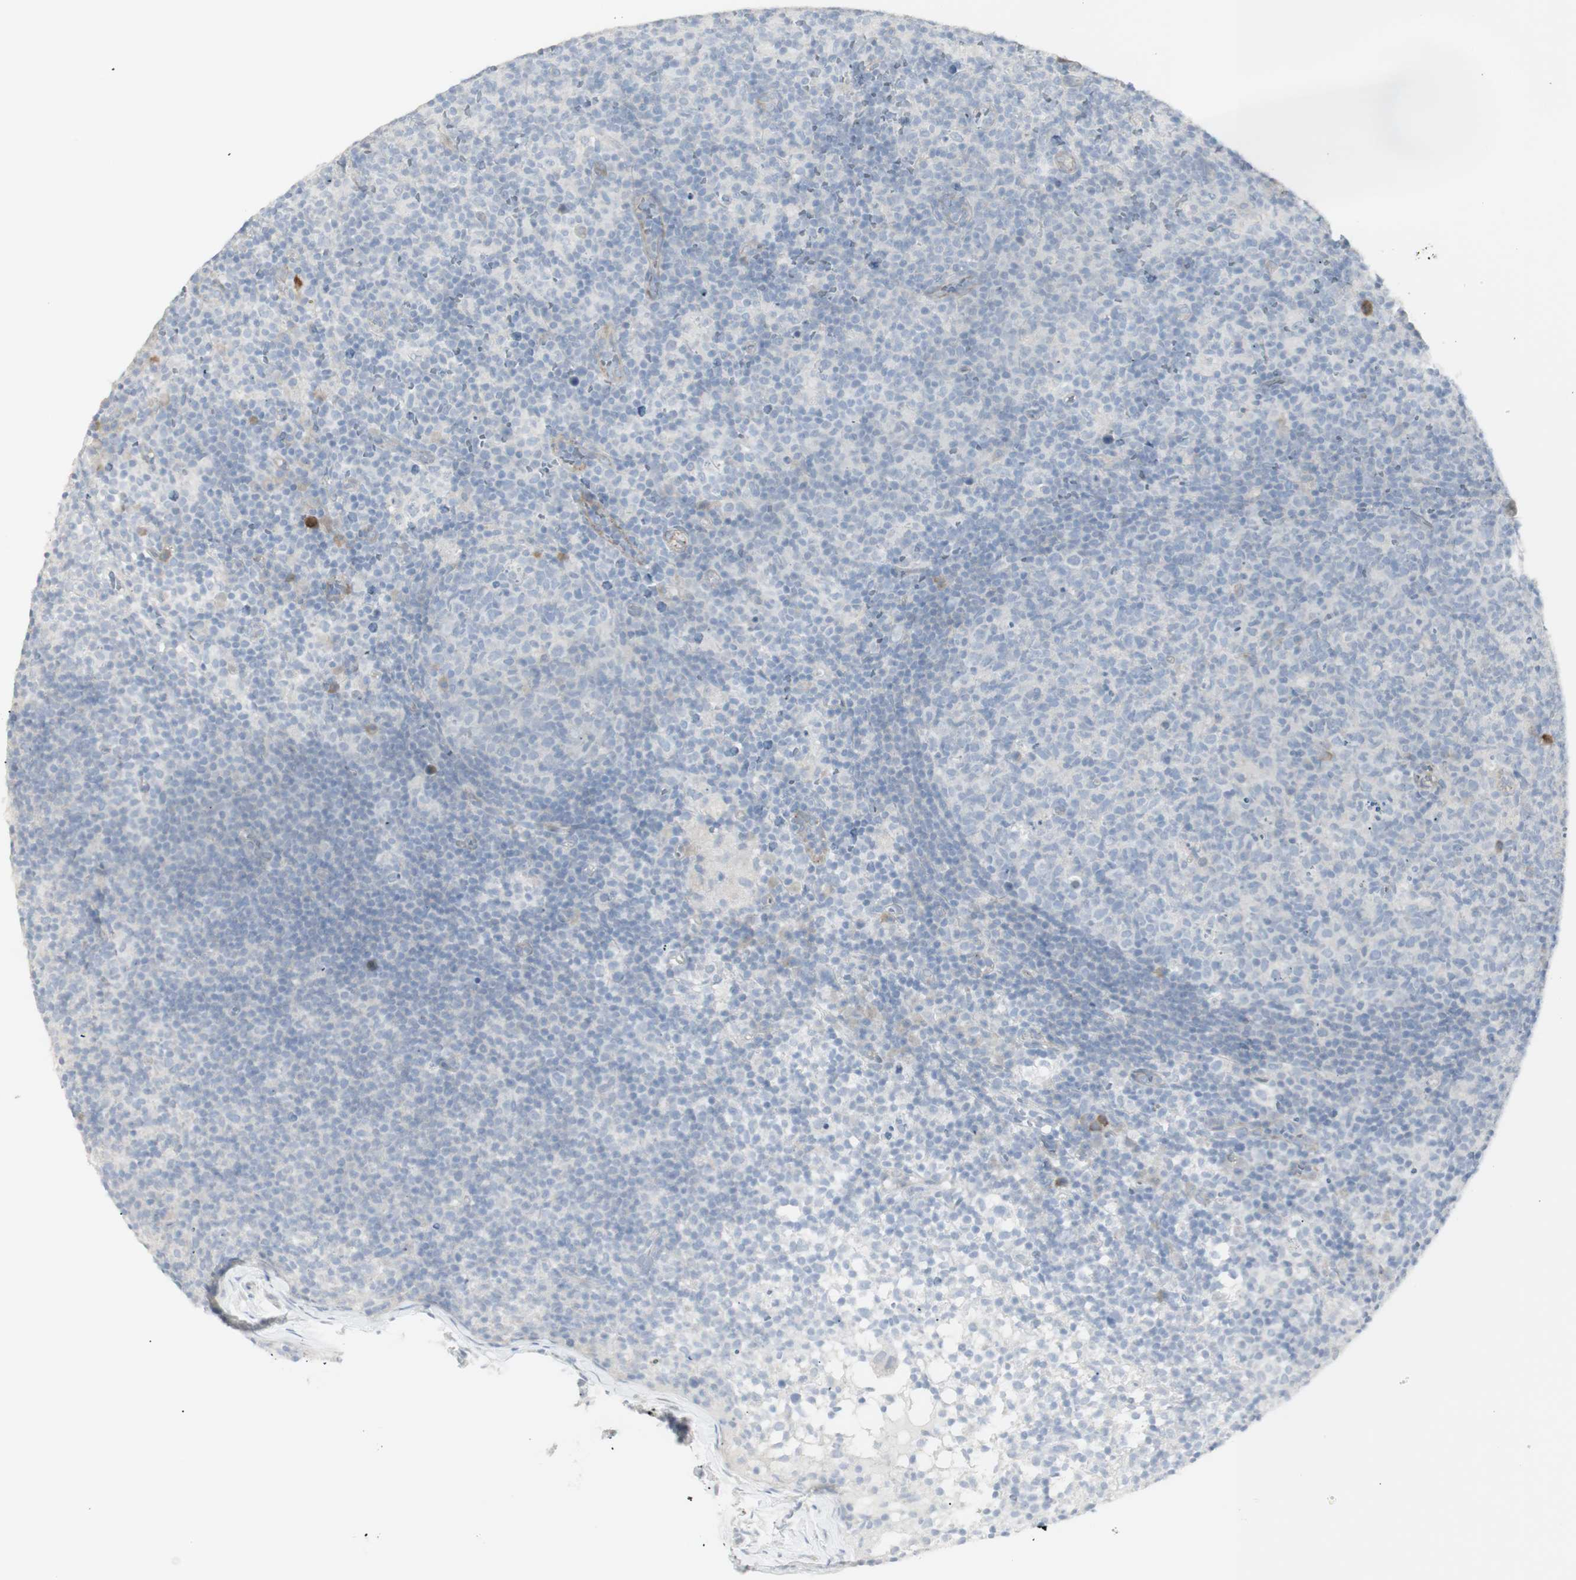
{"staining": {"intensity": "negative", "quantity": "none", "location": "none"}, "tissue": "lymph node", "cell_type": "Germinal center cells", "image_type": "normal", "snomed": [{"axis": "morphology", "description": "Normal tissue, NOS"}, {"axis": "morphology", "description": "Inflammation, NOS"}, {"axis": "topography", "description": "Lymph node"}], "caption": "Immunohistochemical staining of normal lymph node demonstrates no significant staining in germinal center cells.", "gene": "NDST4", "patient": {"sex": "male", "age": 55}}